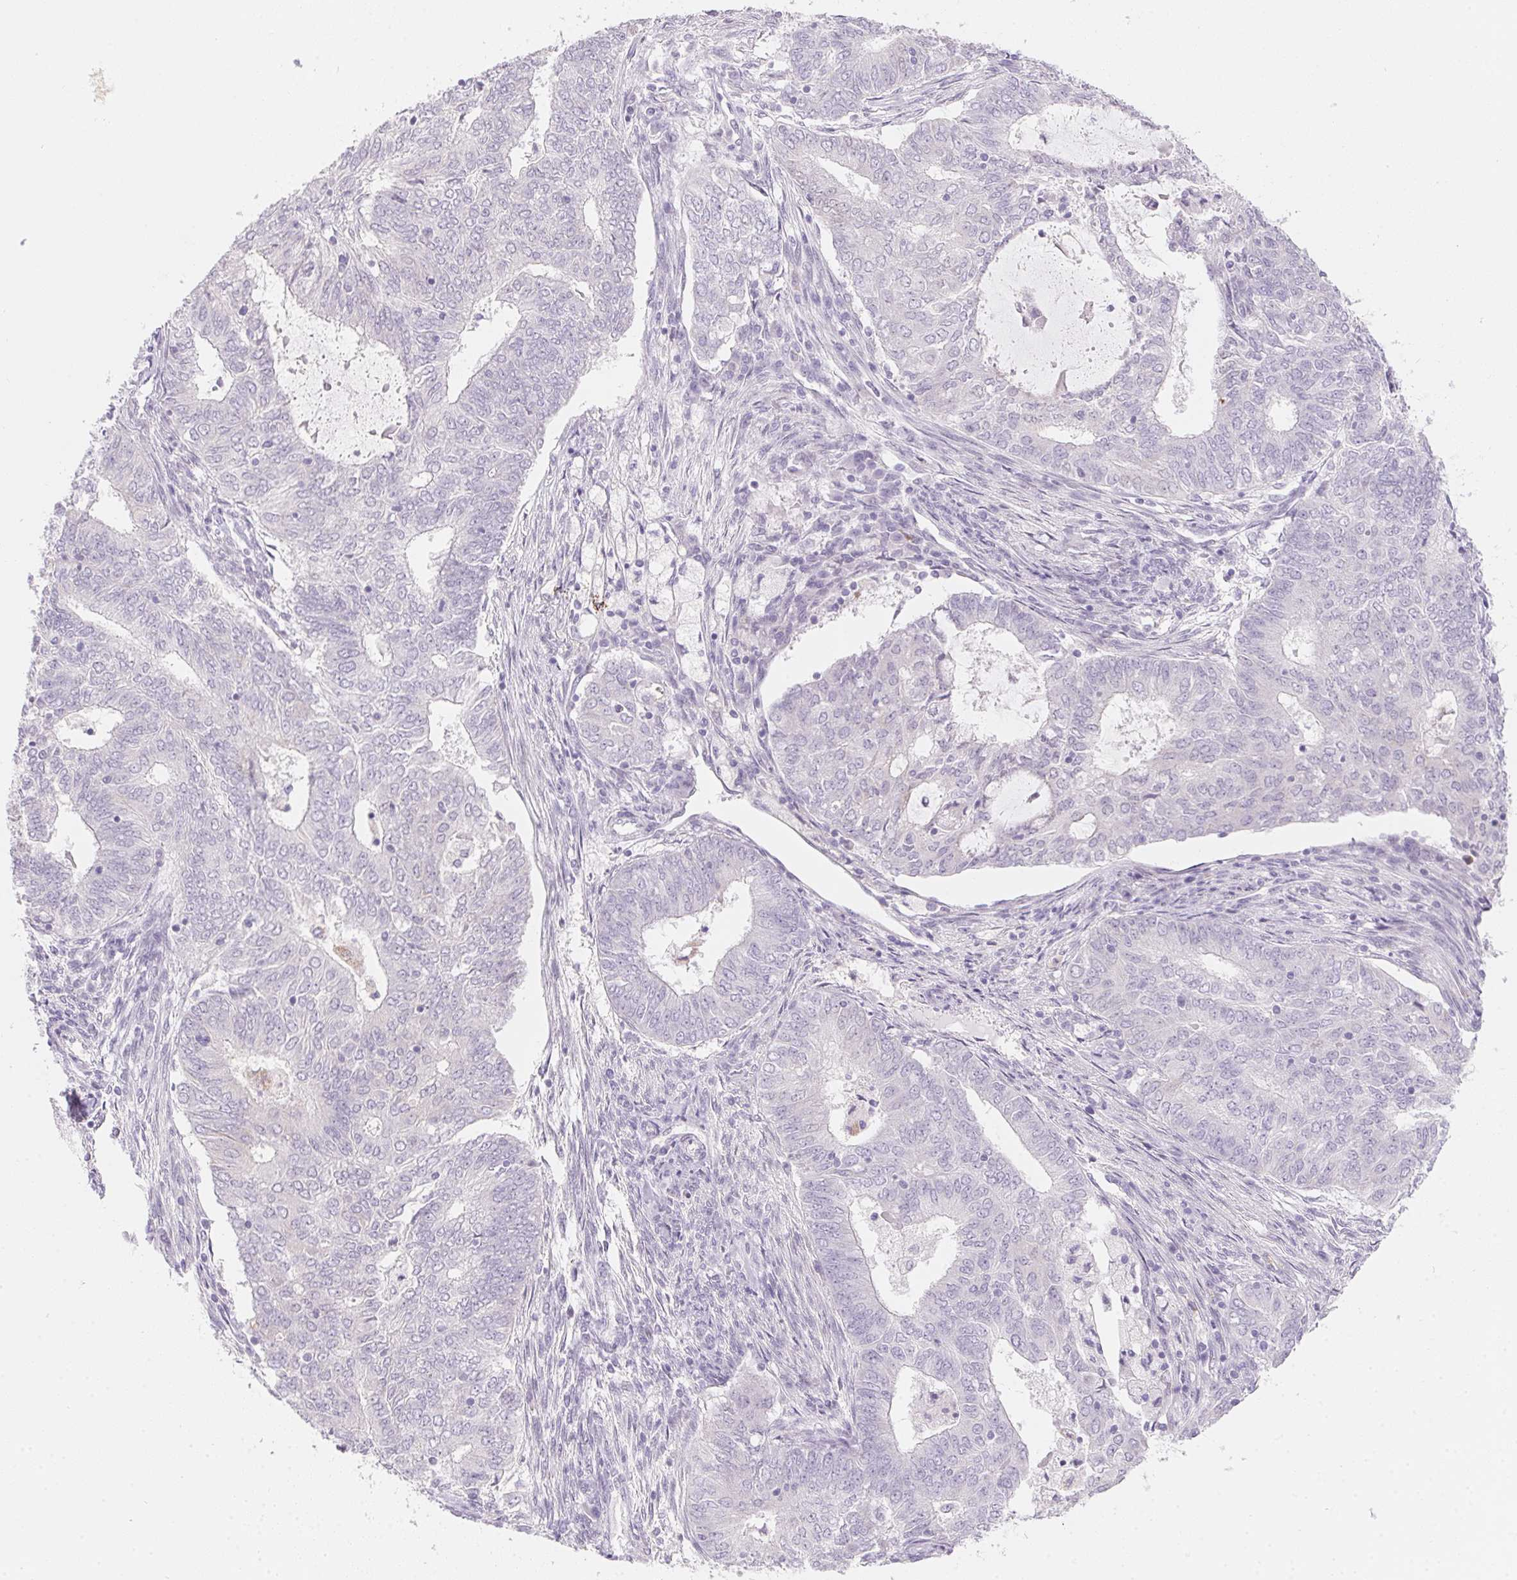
{"staining": {"intensity": "negative", "quantity": "none", "location": "none"}, "tissue": "endometrial cancer", "cell_type": "Tumor cells", "image_type": "cancer", "snomed": [{"axis": "morphology", "description": "Adenocarcinoma, NOS"}, {"axis": "topography", "description": "Endometrium"}], "caption": "Tumor cells show no significant protein expression in adenocarcinoma (endometrial). The staining was performed using DAB to visualize the protein expression in brown, while the nuclei were stained in blue with hematoxylin (Magnification: 20x).", "gene": "MORC1", "patient": {"sex": "female", "age": 62}}